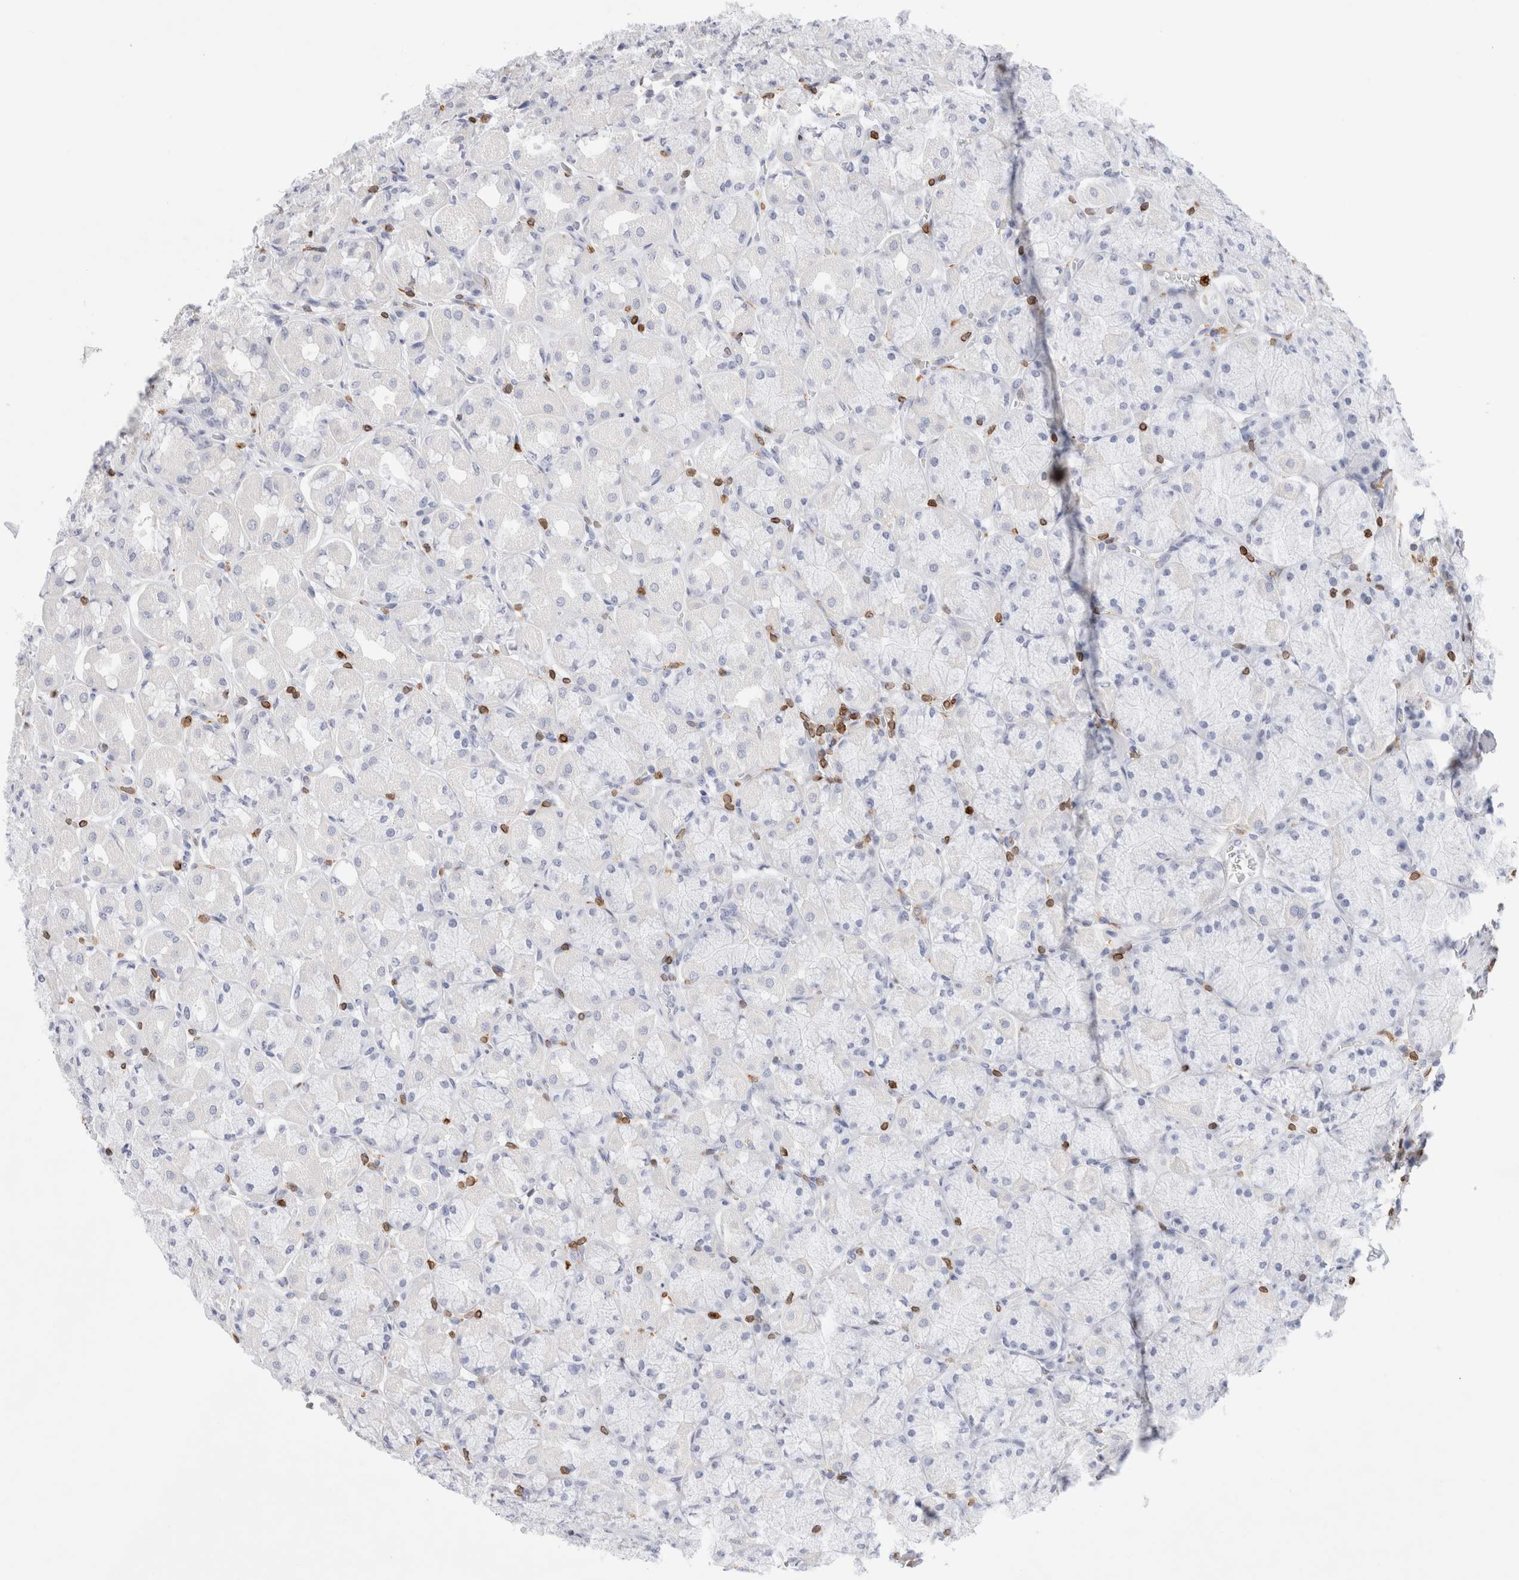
{"staining": {"intensity": "negative", "quantity": "none", "location": "none"}, "tissue": "stomach", "cell_type": "Glandular cells", "image_type": "normal", "snomed": [{"axis": "morphology", "description": "Normal tissue, NOS"}, {"axis": "topography", "description": "Stomach, upper"}], "caption": "This micrograph is of unremarkable stomach stained with immunohistochemistry to label a protein in brown with the nuclei are counter-stained blue. There is no positivity in glandular cells.", "gene": "ALOX5AP", "patient": {"sex": "female", "age": 56}}